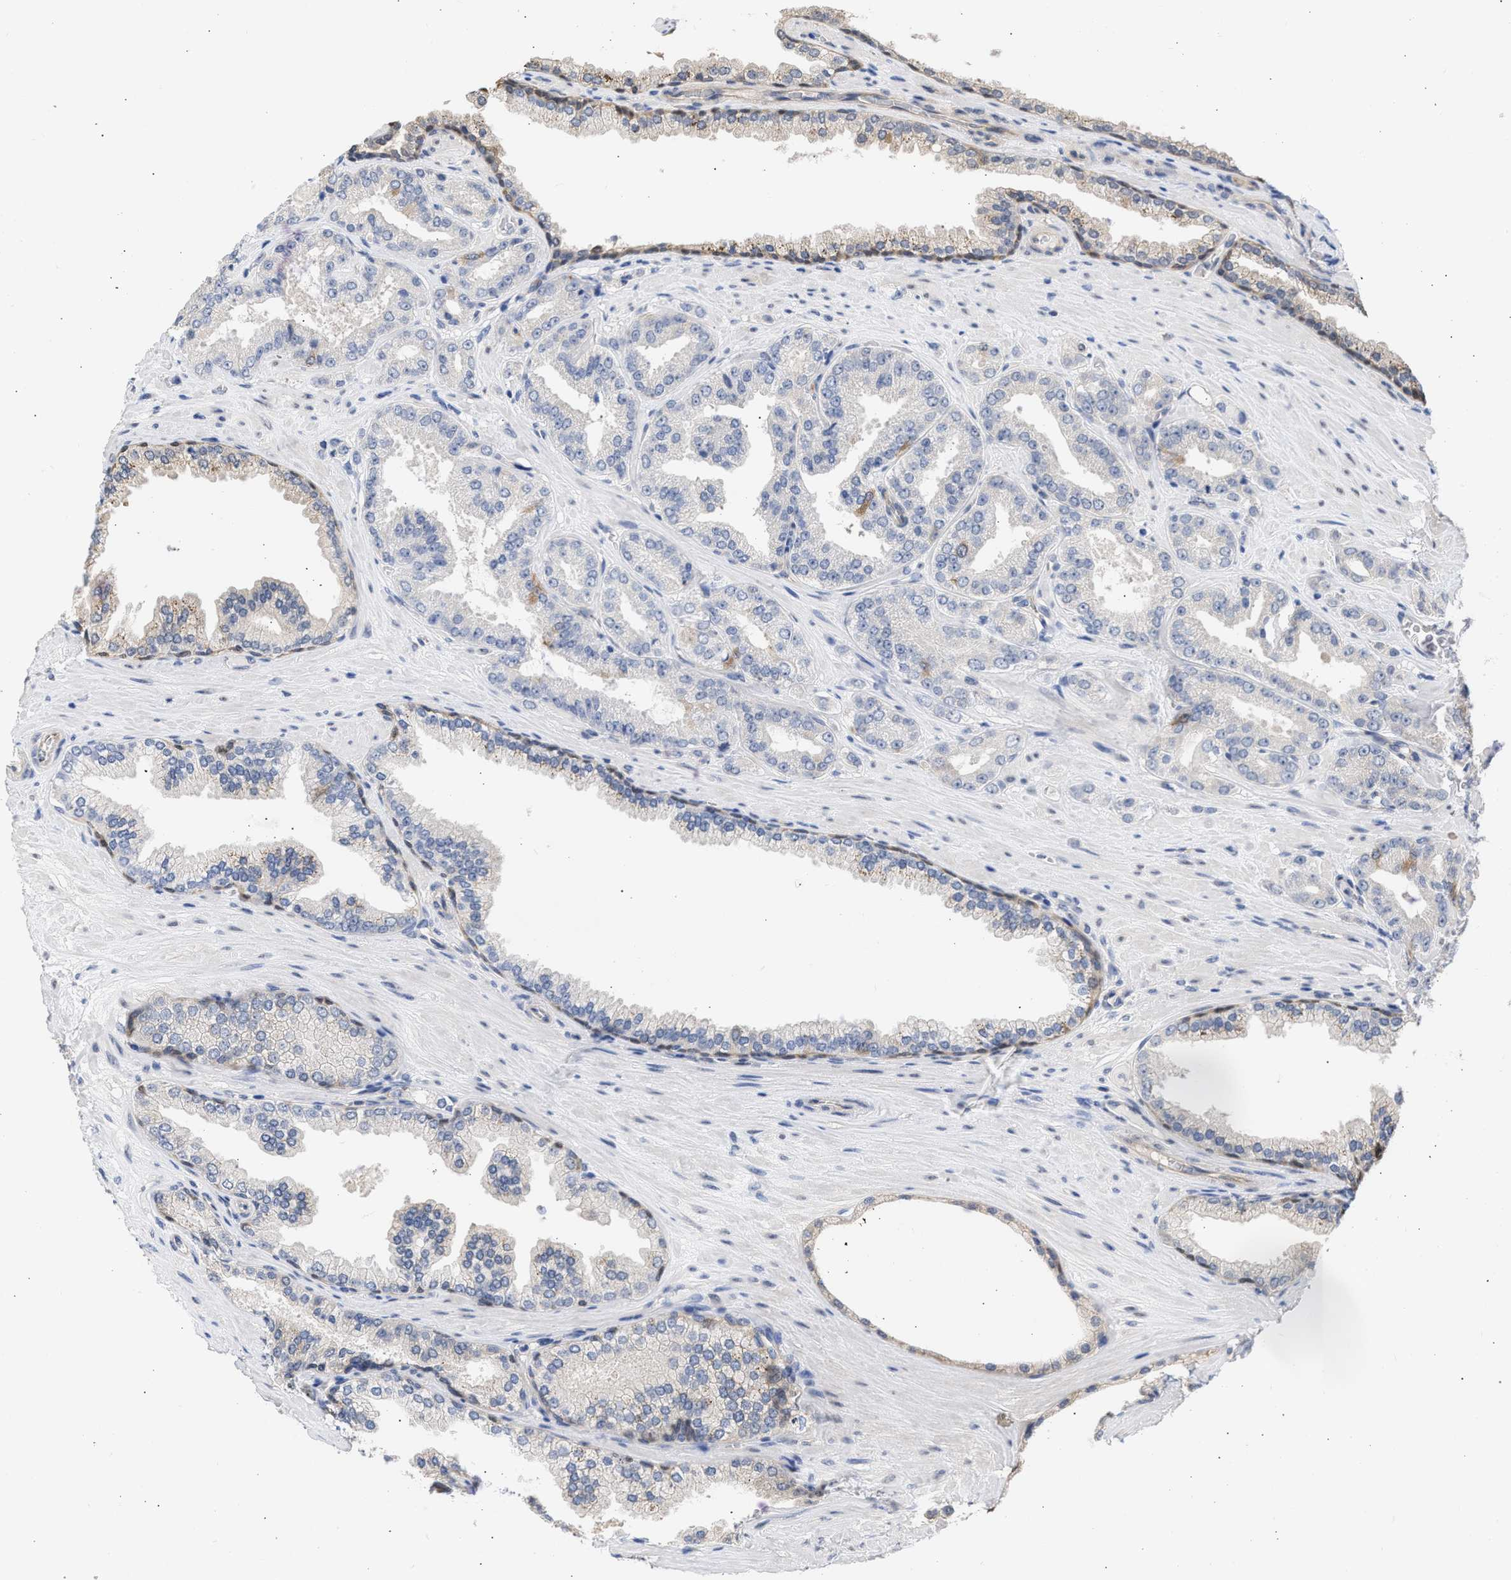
{"staining": {"intensity": "negative", "quantity": "none", "location": "none"}, "tissue": "prostate cancer", "cell_type": "Tumor cells", "image_type": "cancer", "snomed": [{"axis": "morphology", "description": "Adenocarcinoma, High grade"}, {"axis": "topography", "description": "Prostate"}], "caption": "Immunohistochemical staining of human prostate cancer (high-grade adenocarcinoma) reveals no significant expression in tumor cells.", "gene": "THRA", "patient": {"sex": "male", "age": 71}}